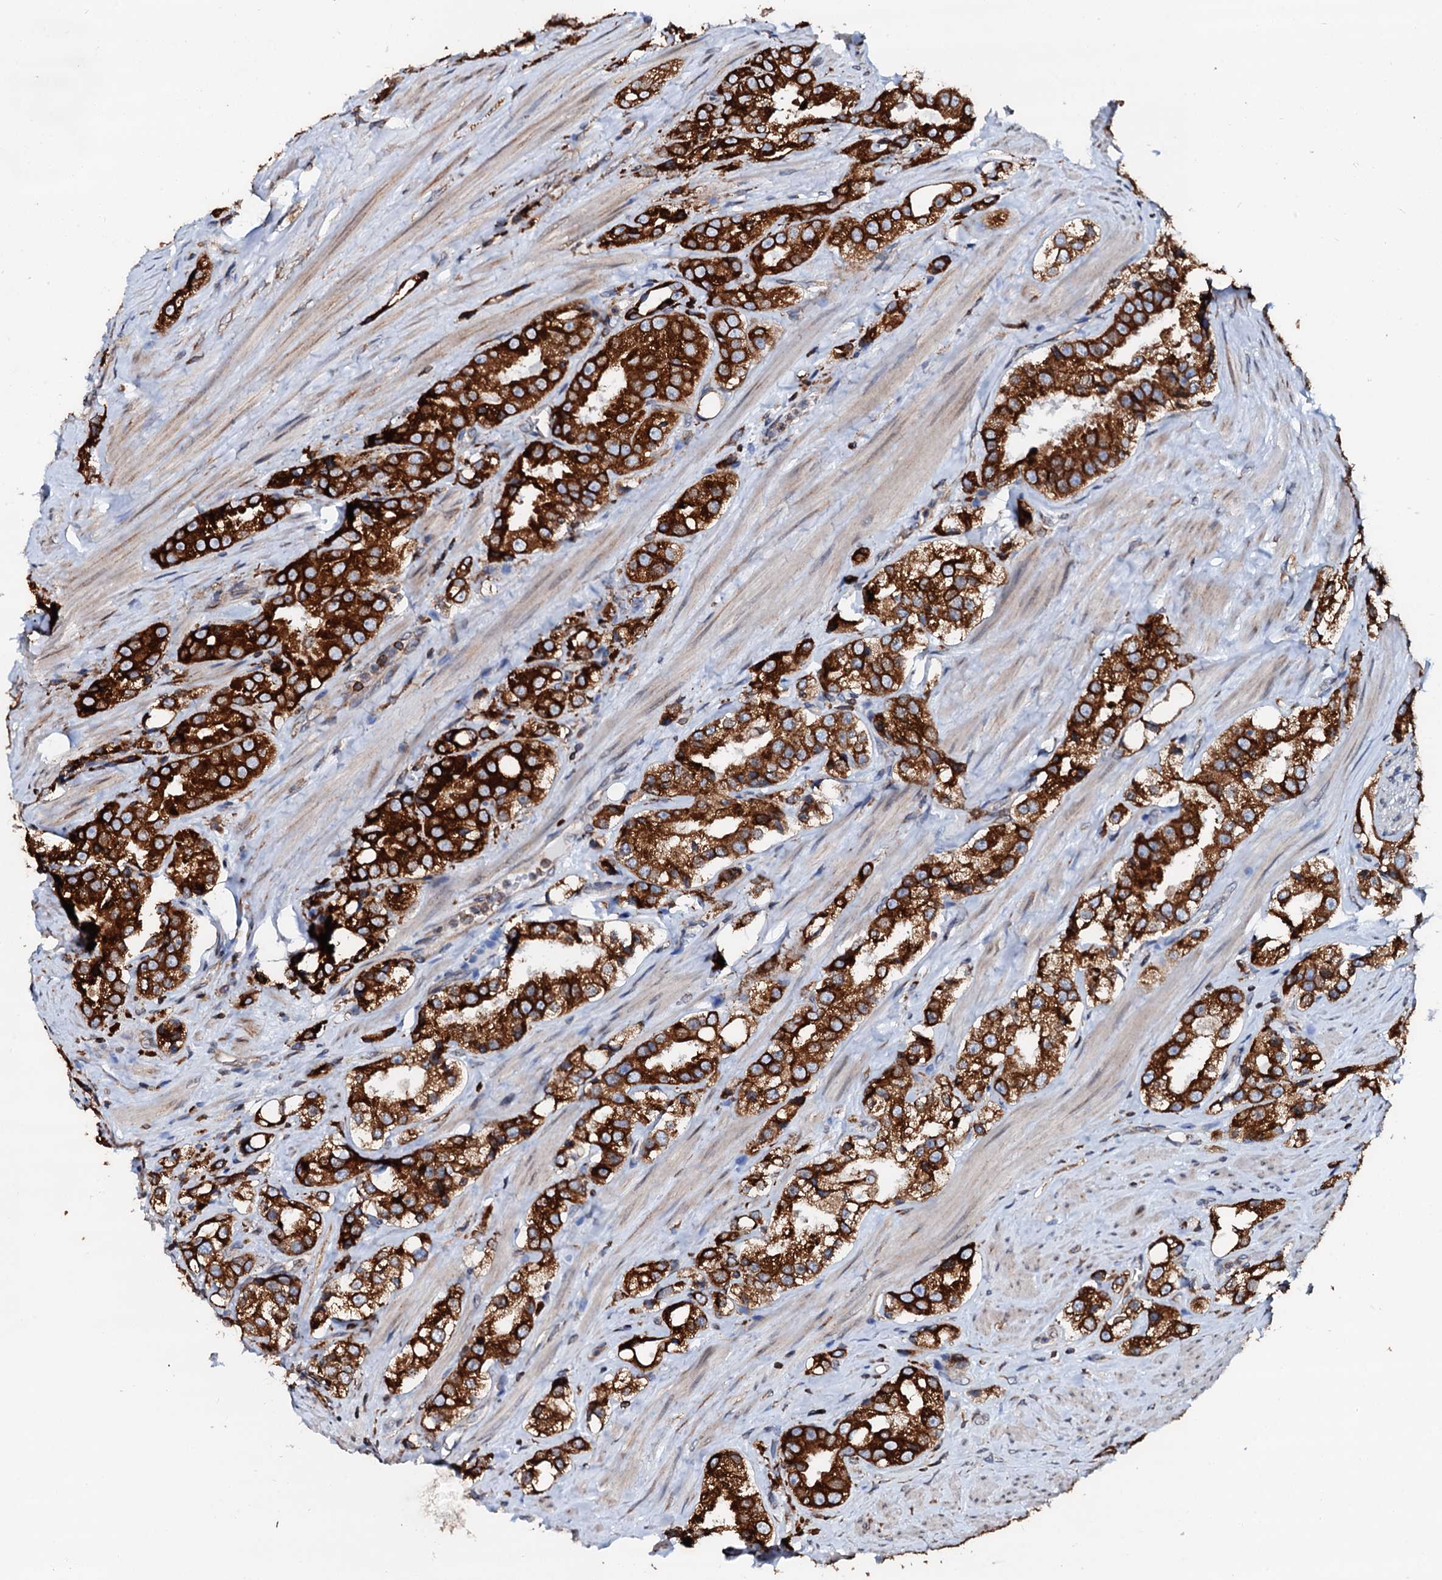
{"staining": {"intensity": "strong", "quantity": ">75%", "location": "cytoplasmic/membranous"}, "tissue": "prostate cancer", "cell_type": "Tumor cells", "image_type": "cancer", "snomed": [{"axis": "morphology", "description": "Adenocarcinoma, NOS"}, {"axis": "topography", "description": "Prostate"}], "caption": "Prostate cancer stained for a protein (brown) shows strong cytoplasmic/membranous positive positivity in approximately >75% of tumor cells.", "gene": "DERL1", "patient": {"sex": "male", "age": 79}}